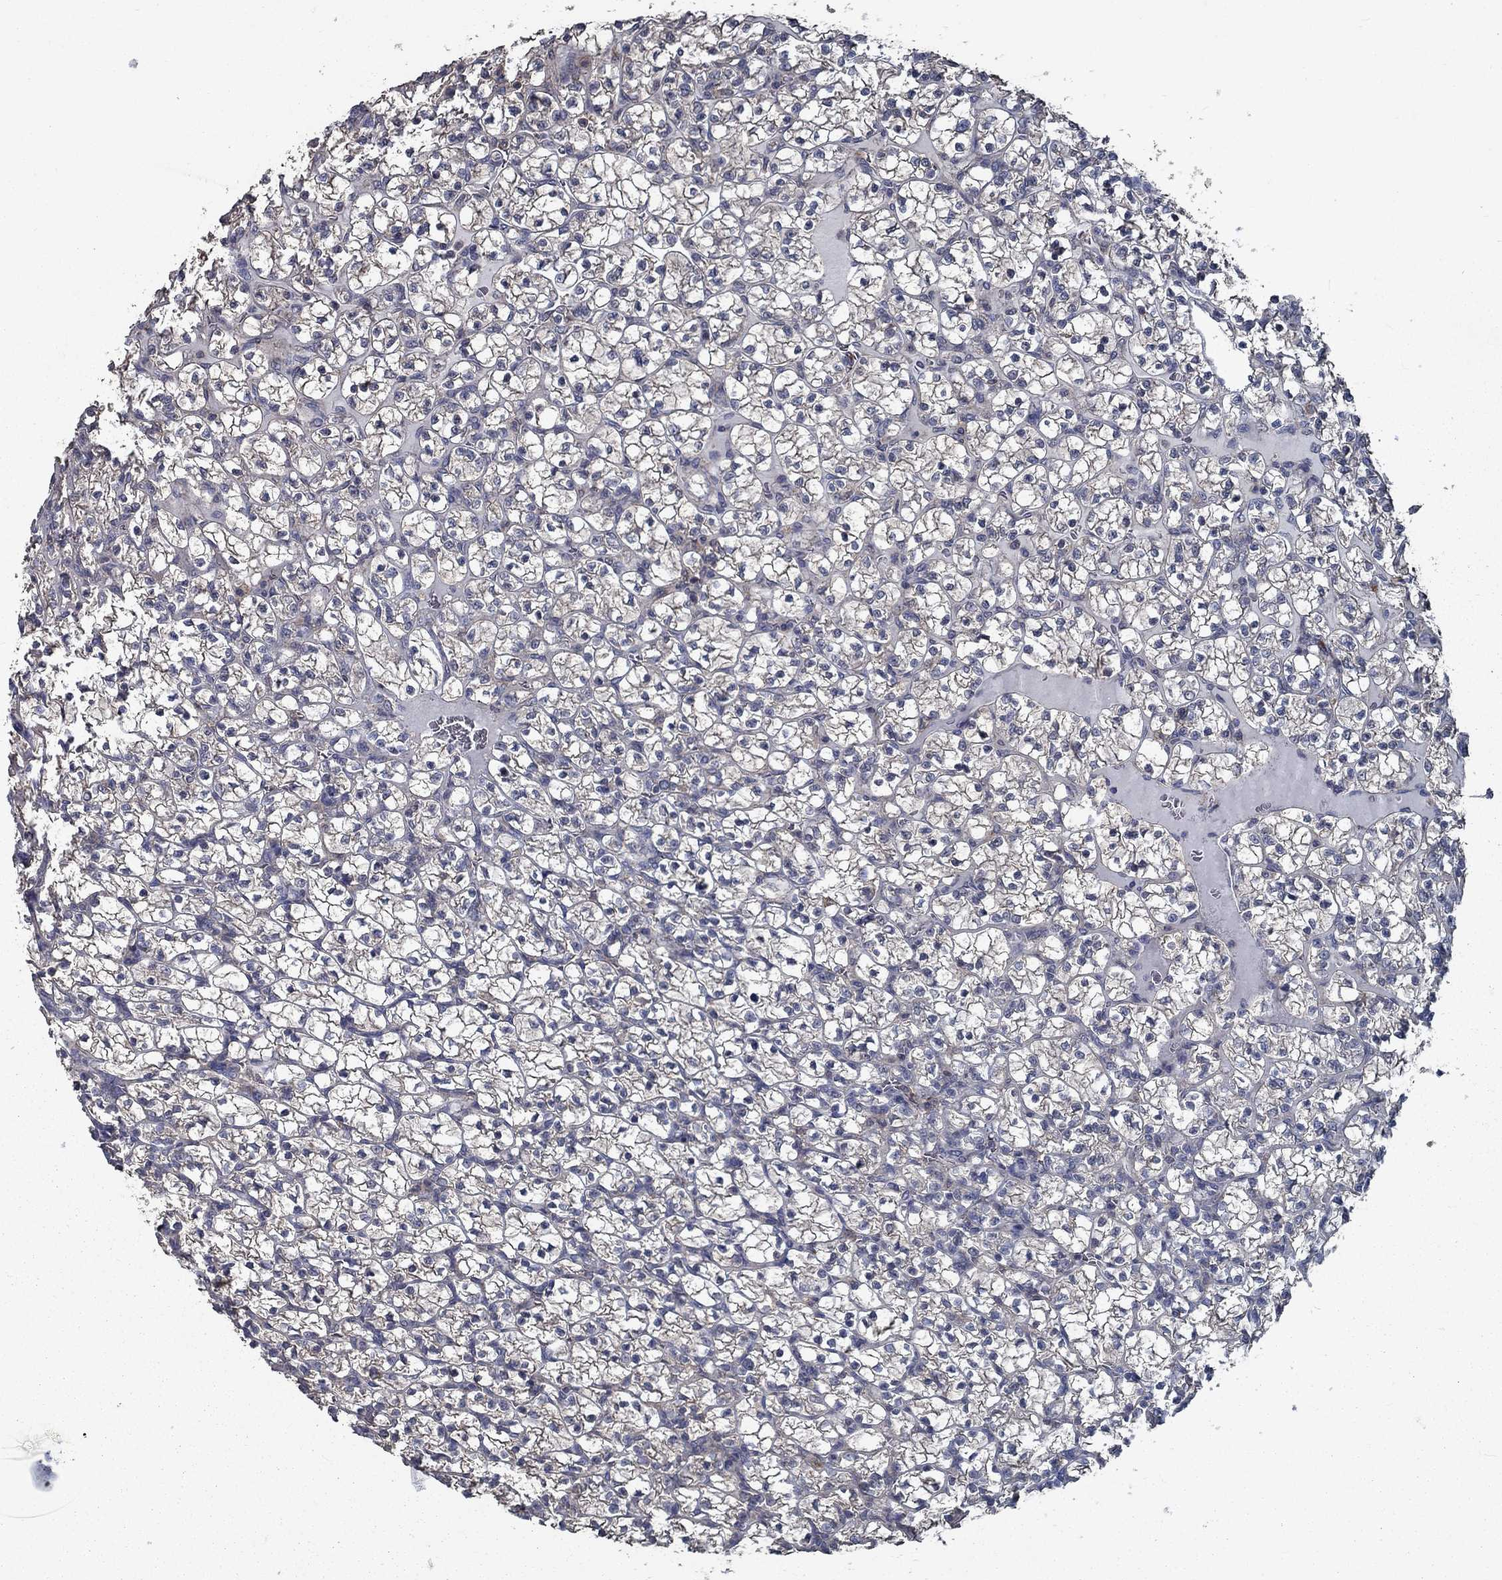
{"staining": {"intensity": "weak", "quantity": "25%-75%", "location": "cytoplasmic/membranous"}, "tissue": "renal cancer", "cell_type": "Tumor cells", "image_type": "cancer", "snomed": [{"axis": "morphology", "description": "Adenocarcinoma, NOS"}, {"axis": "topography", "description": "Kidney"}], "caption": "IHC of renal cancer shows low levels of weak cytoplasmic/membranous expression in approximately 25%-75% of tumor cells. The protein is shown in brown color, while the nuclei are stained blue.", "gene": "SLC44A1", "patient": {"sex": "female", "age": 89}}